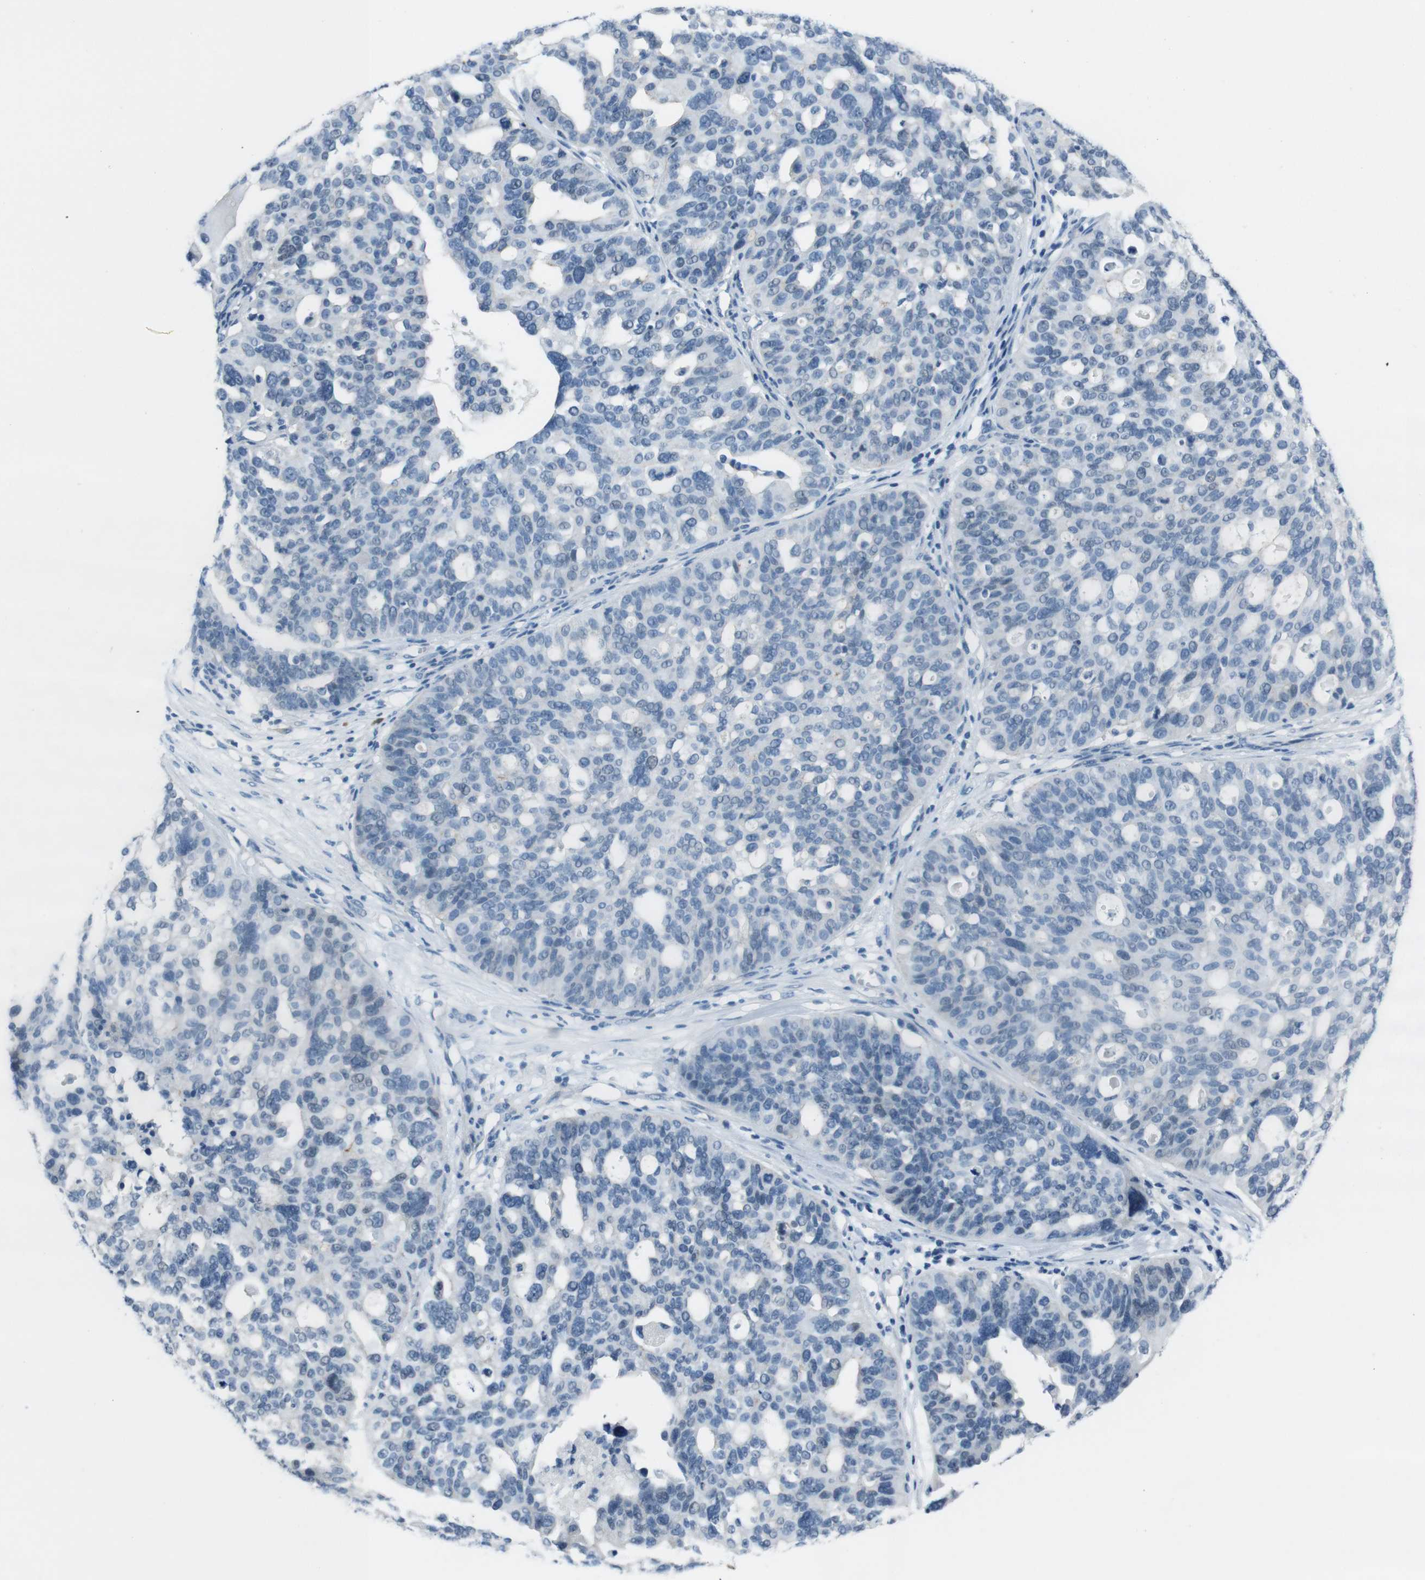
{"staining": {"intensity": "negative", "quantity": "none", "location": "none"}, "tissue": "ovarian cancer", "cell_type": "Tumor cells", "image_type": "cancer", "snomed": [{"axis": "morphology", "description": "Cystadenocarcinoma, serous, NOS"}, {"axis": "topography", "description": "Ovary"}], "caption": "Tumor cells show no significant staining in ovarian cancer (serous cystadenocarcinoma).", "gene": "HRH2", "patient": {"sex": "female", "age": 59}}